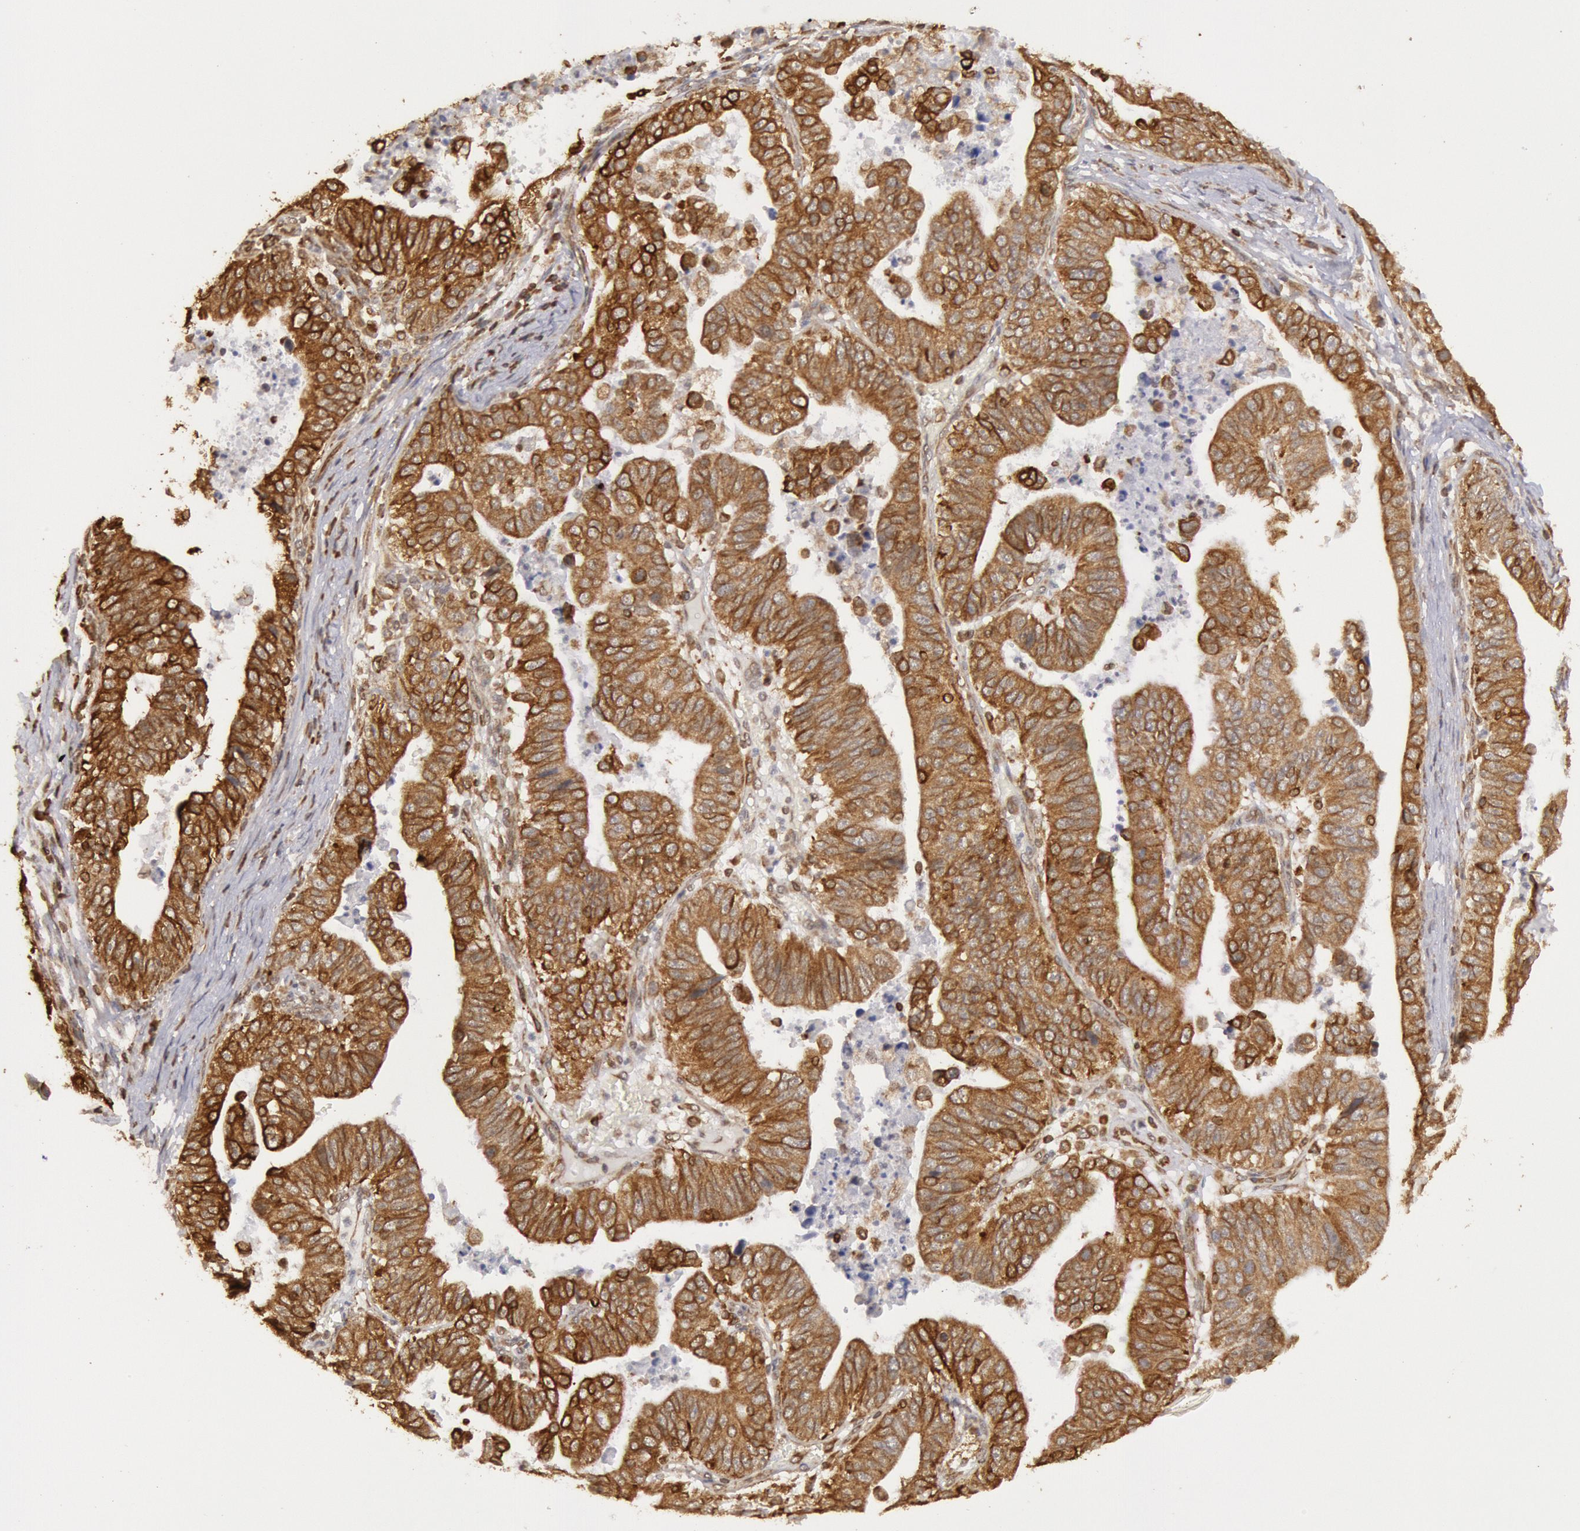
{"staining": {"intensity": "moderate", "quantity": ">75%", "location": "cytoplasmic/membranous"}, "tissue": "stomach cancer", "cell_type": "Tumor cells", "image_type": "cancer", "snomed": [{"axis": "morphology", "description": "Adenocarcinoma, NOS"}, {"axis": "topography", "description": "Stomach, upper"}], "caption": "Protein staining exhibits moderate cytoplasmic/membranous expression in about >75% of tumor cells in stomach adenocarcinoma.", "gene": "TAP2", "patient": {"sex": "female", "age": 50}}